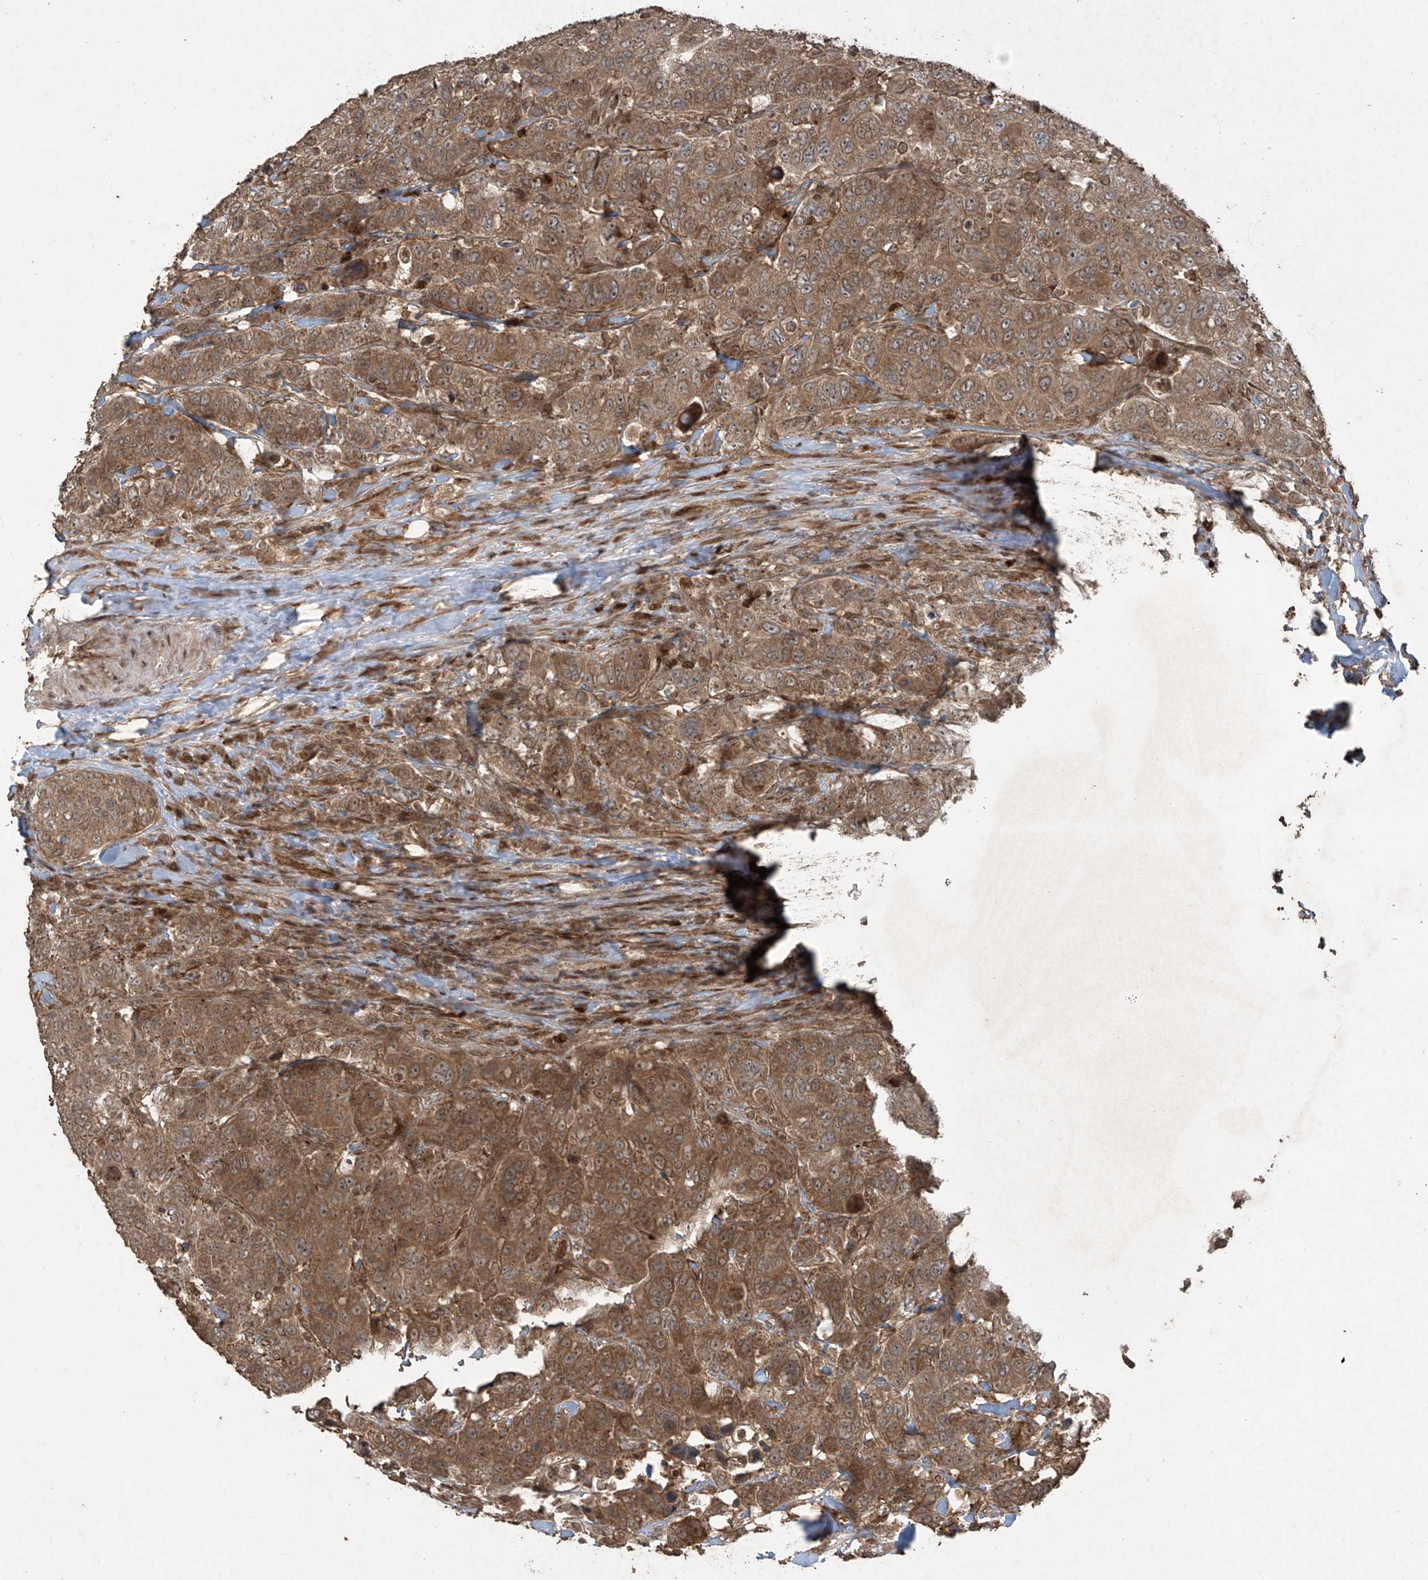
{"staining": {"intensity": "moderate", "quantity": ">75%", "location": "cytoplasmic/membranous"}, "tissue": "breast cancer", "cell_type": "Tumor cells", "image_type": "cancer", "snomed": [{"axis": "morphology", "description": "Duct carcinoma"}, {"axis": "topography", "description": "Breast"}], "caption": "There is medium levels of moderate cytoplasmic/membranous positivity in tumor cells of breast cancer (invasive ductal carcinoma), as demonstrated by immunohistochemical staining (brown color).", "gene": "PGPEP1", "patient": {"sex": "female", "age": 37}}